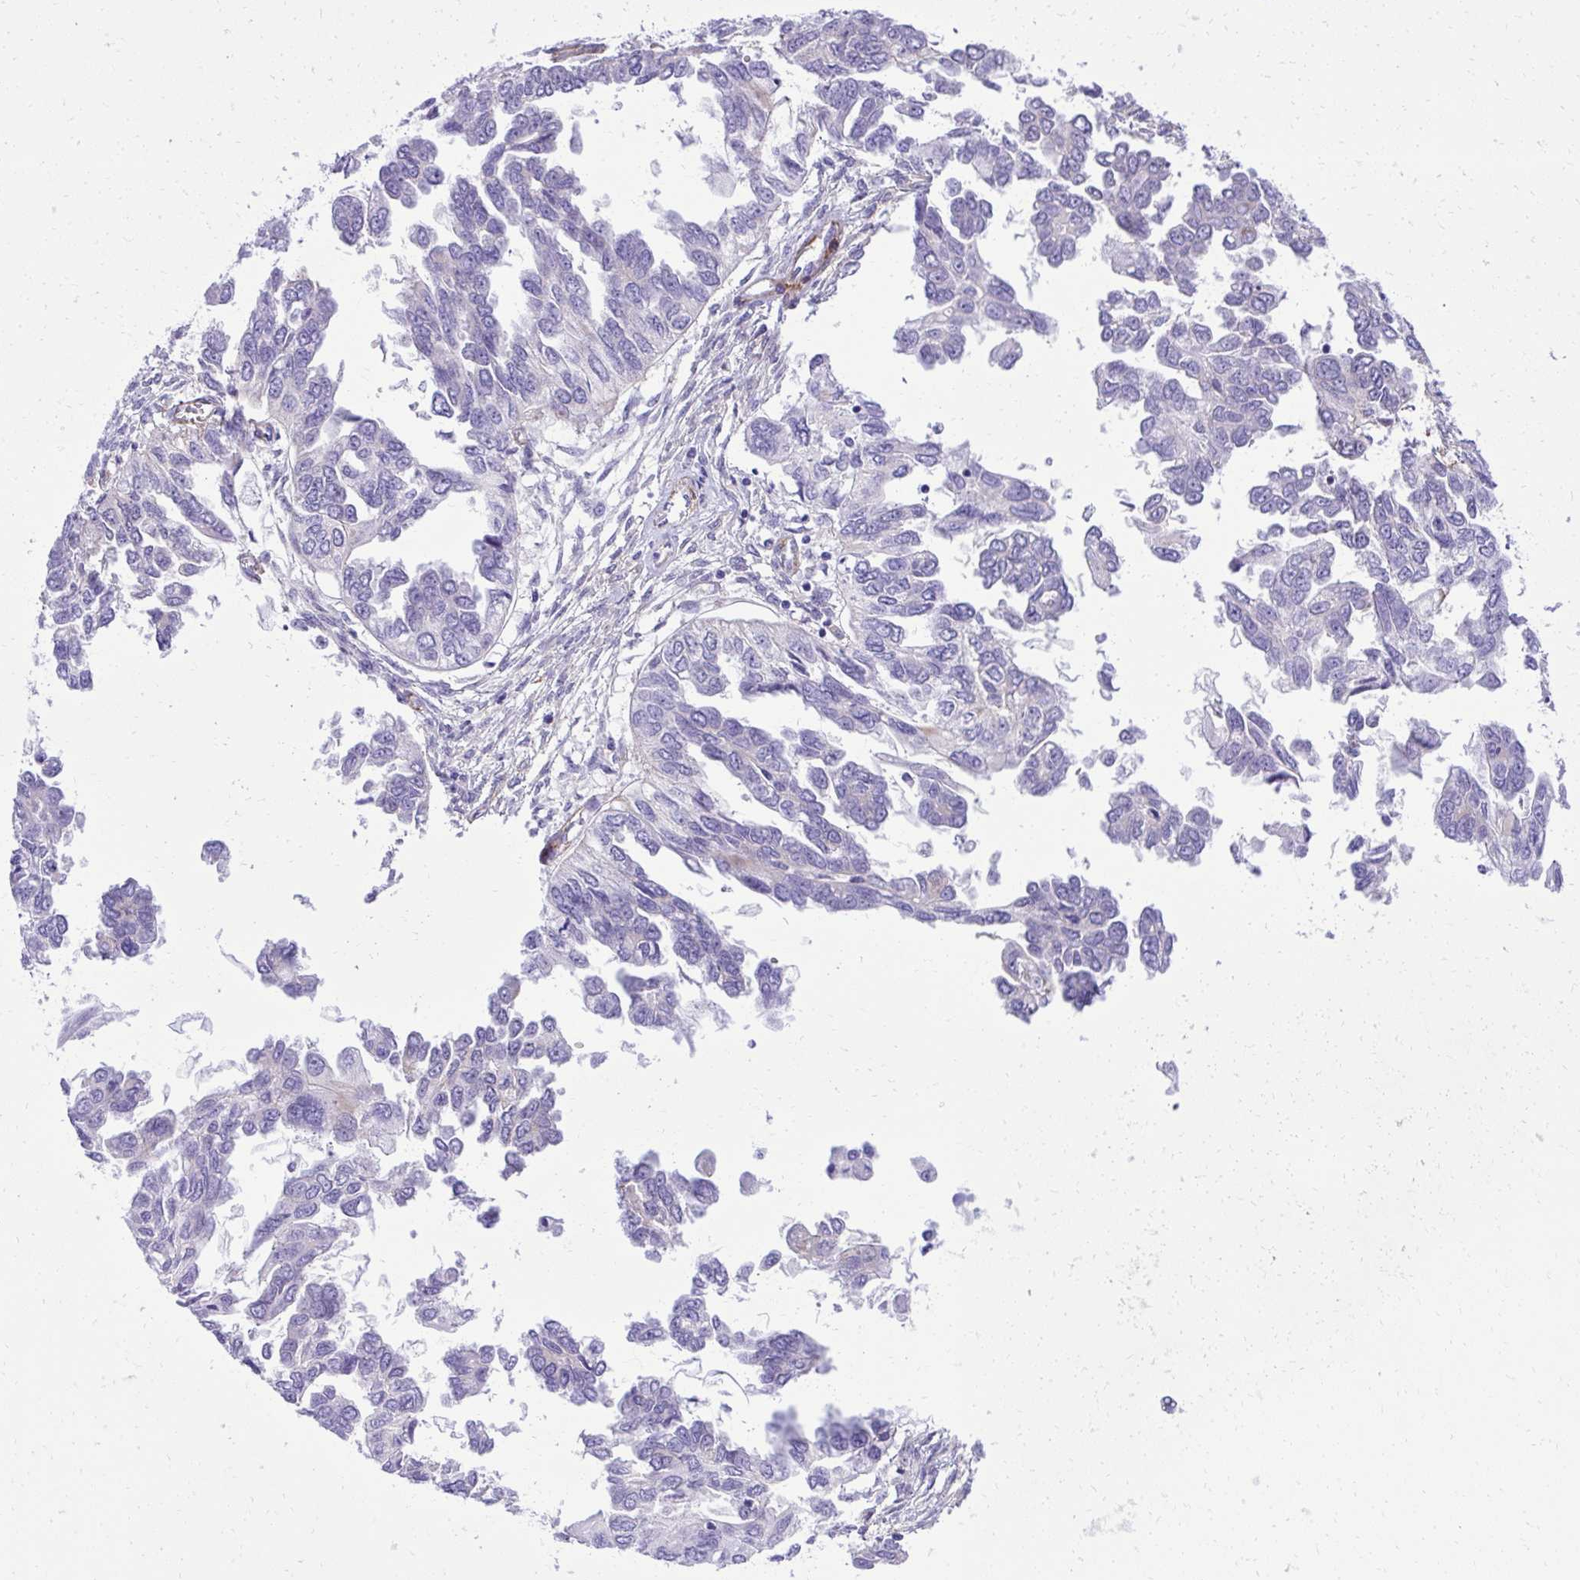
{"staining": {"intensity": "negative", "quantity": "none", "location": "none"}, "tissue": "ovarian cancer", "cell_type": "Tumor cells", "image_type": "cancer", "snomed": [{"axis": "morphology", "description": "Cystadenocarcinoma, serous, NOS"}, {"axis": "topography", "description": "Ovary"}], "caption": "IHC histopathology image of neoplastic tissue: human ovarian serous cystadenocarcinoma stained with DAB displays no significant protein expression in tumor cells.", "gene": "PITPNM3", "patient": {"sex": "female", "age": 53}}